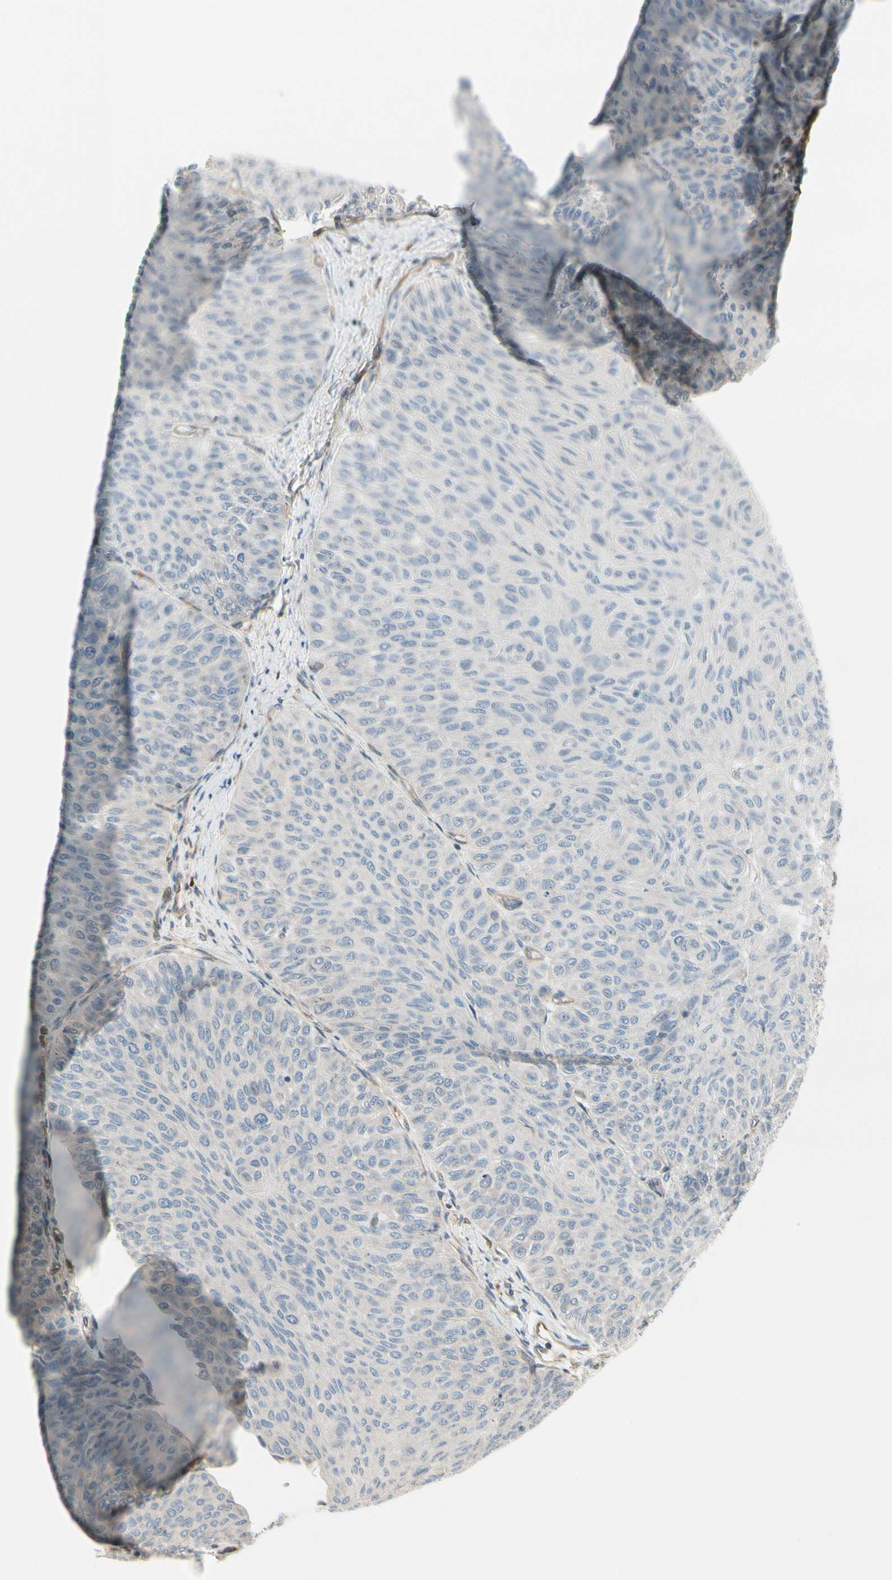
{"staining": {"intensity": "negative", "quantity": "none", "location": "none"}, "tissue": "urothelial cancer", "cell_type": "Tumor cells", "image_type": "cancer", "snomed": [{"axis": "morphology", "description": "Urothelial carcinoma, Low grade"}, {"axis": "topography", "description": "Urinary bladder"}], "caption": "Immunohistochemistry image of neoplastic tissue: human urothelial cancer stained with DAB (3,3'-diaminobenzidine) displays no significant protein expression in tumor cells.", "gene": "NUCB2", "patient": {"sex": "male", "age": 78}}